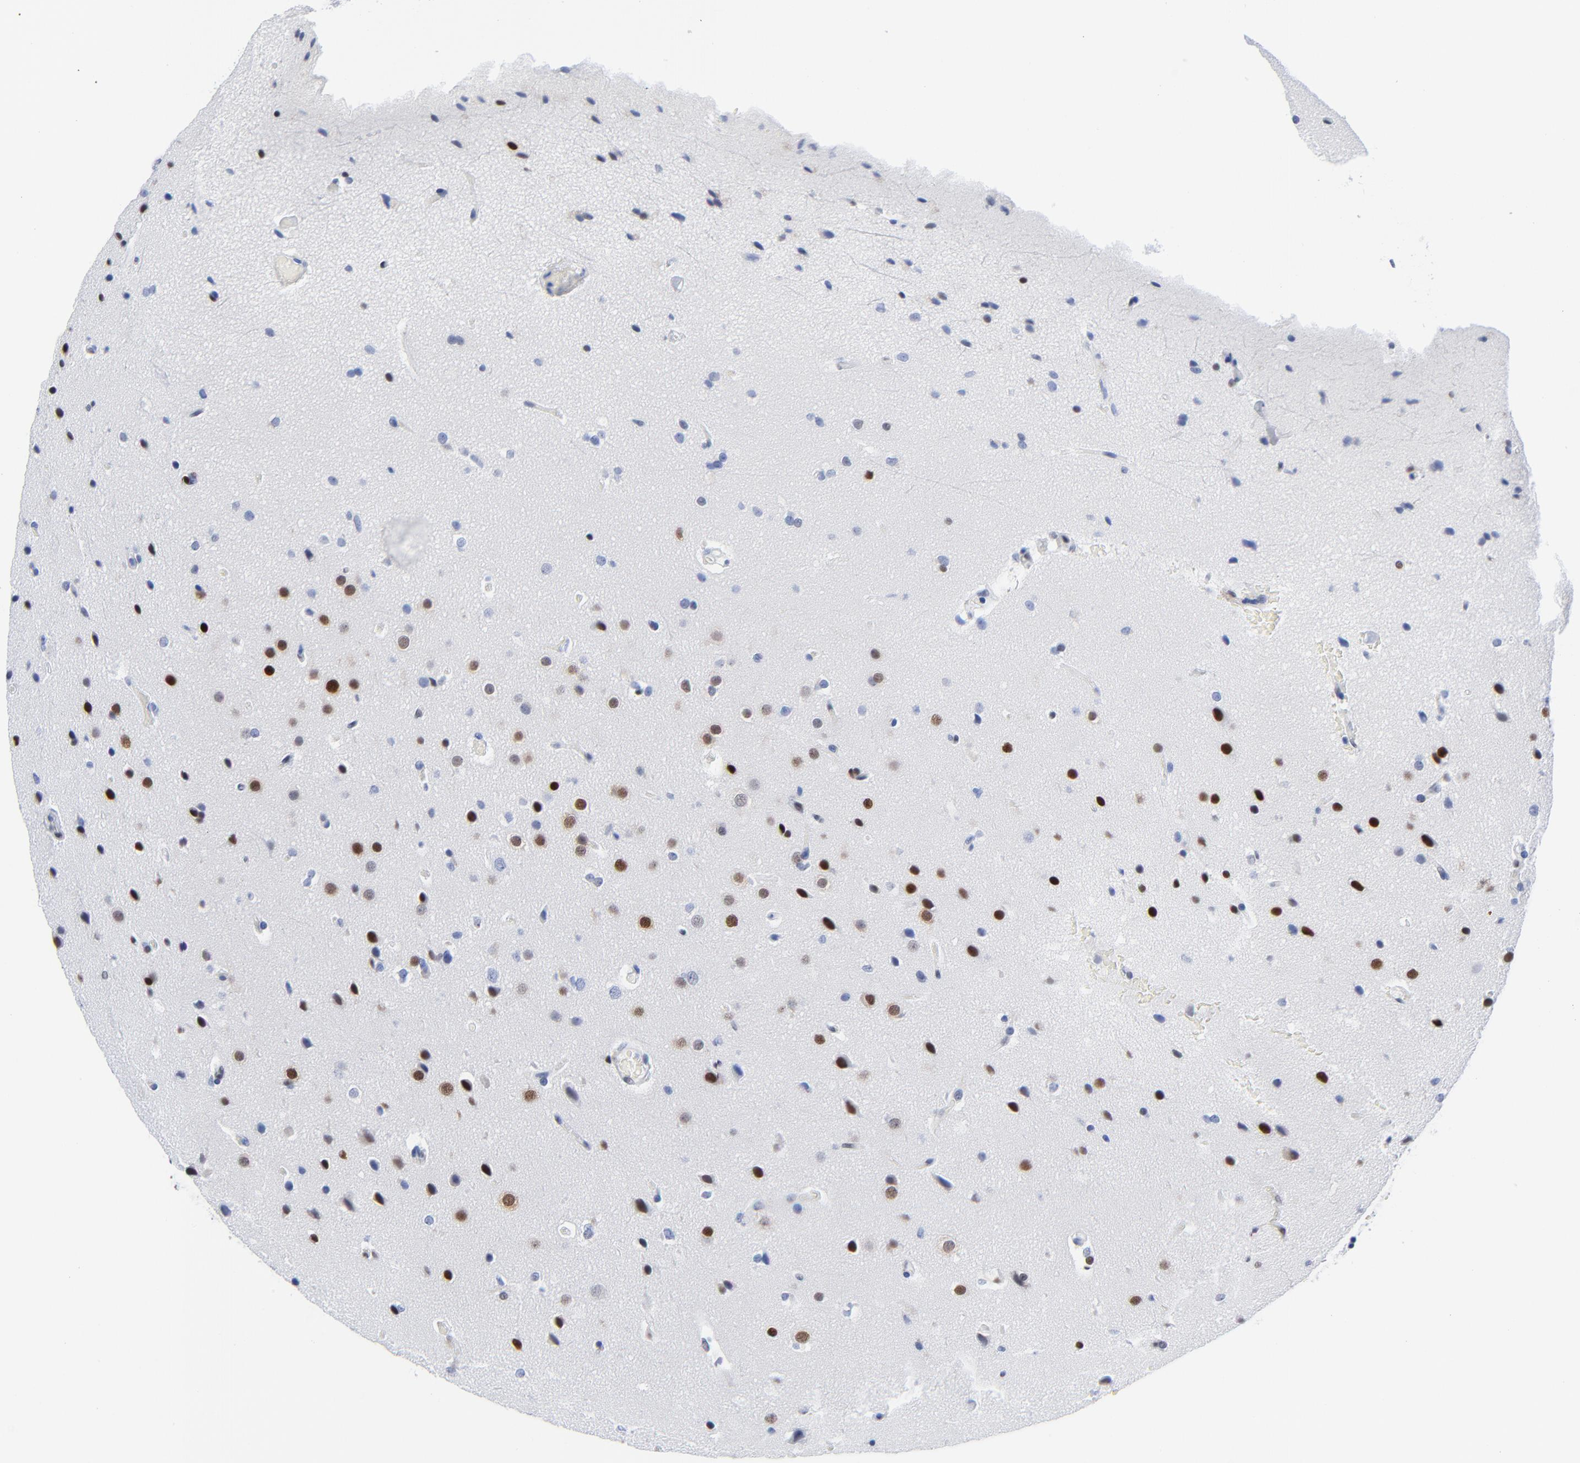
{"staining": {"intensity": "moderate", "quantity": "25%-75%", "location": "nuclear"}, "tissue": "glioma", "cell_type": "Tumor cells", "image_type": "cancer", "snomed": [{"axis": "morphology", "description": "Glioma, malignant, Low grade"}, {"axis": "topography", "description": "Cerebral cortex"}], "caption": "Glioma stained for a protein demonstrates moderate nuclear positivity in tumor cells. The protein of interest is shown in brown color, while the nuclei are stained blue.", "gene": "JUN", "patient": {"sex": "female", "age": 47}}